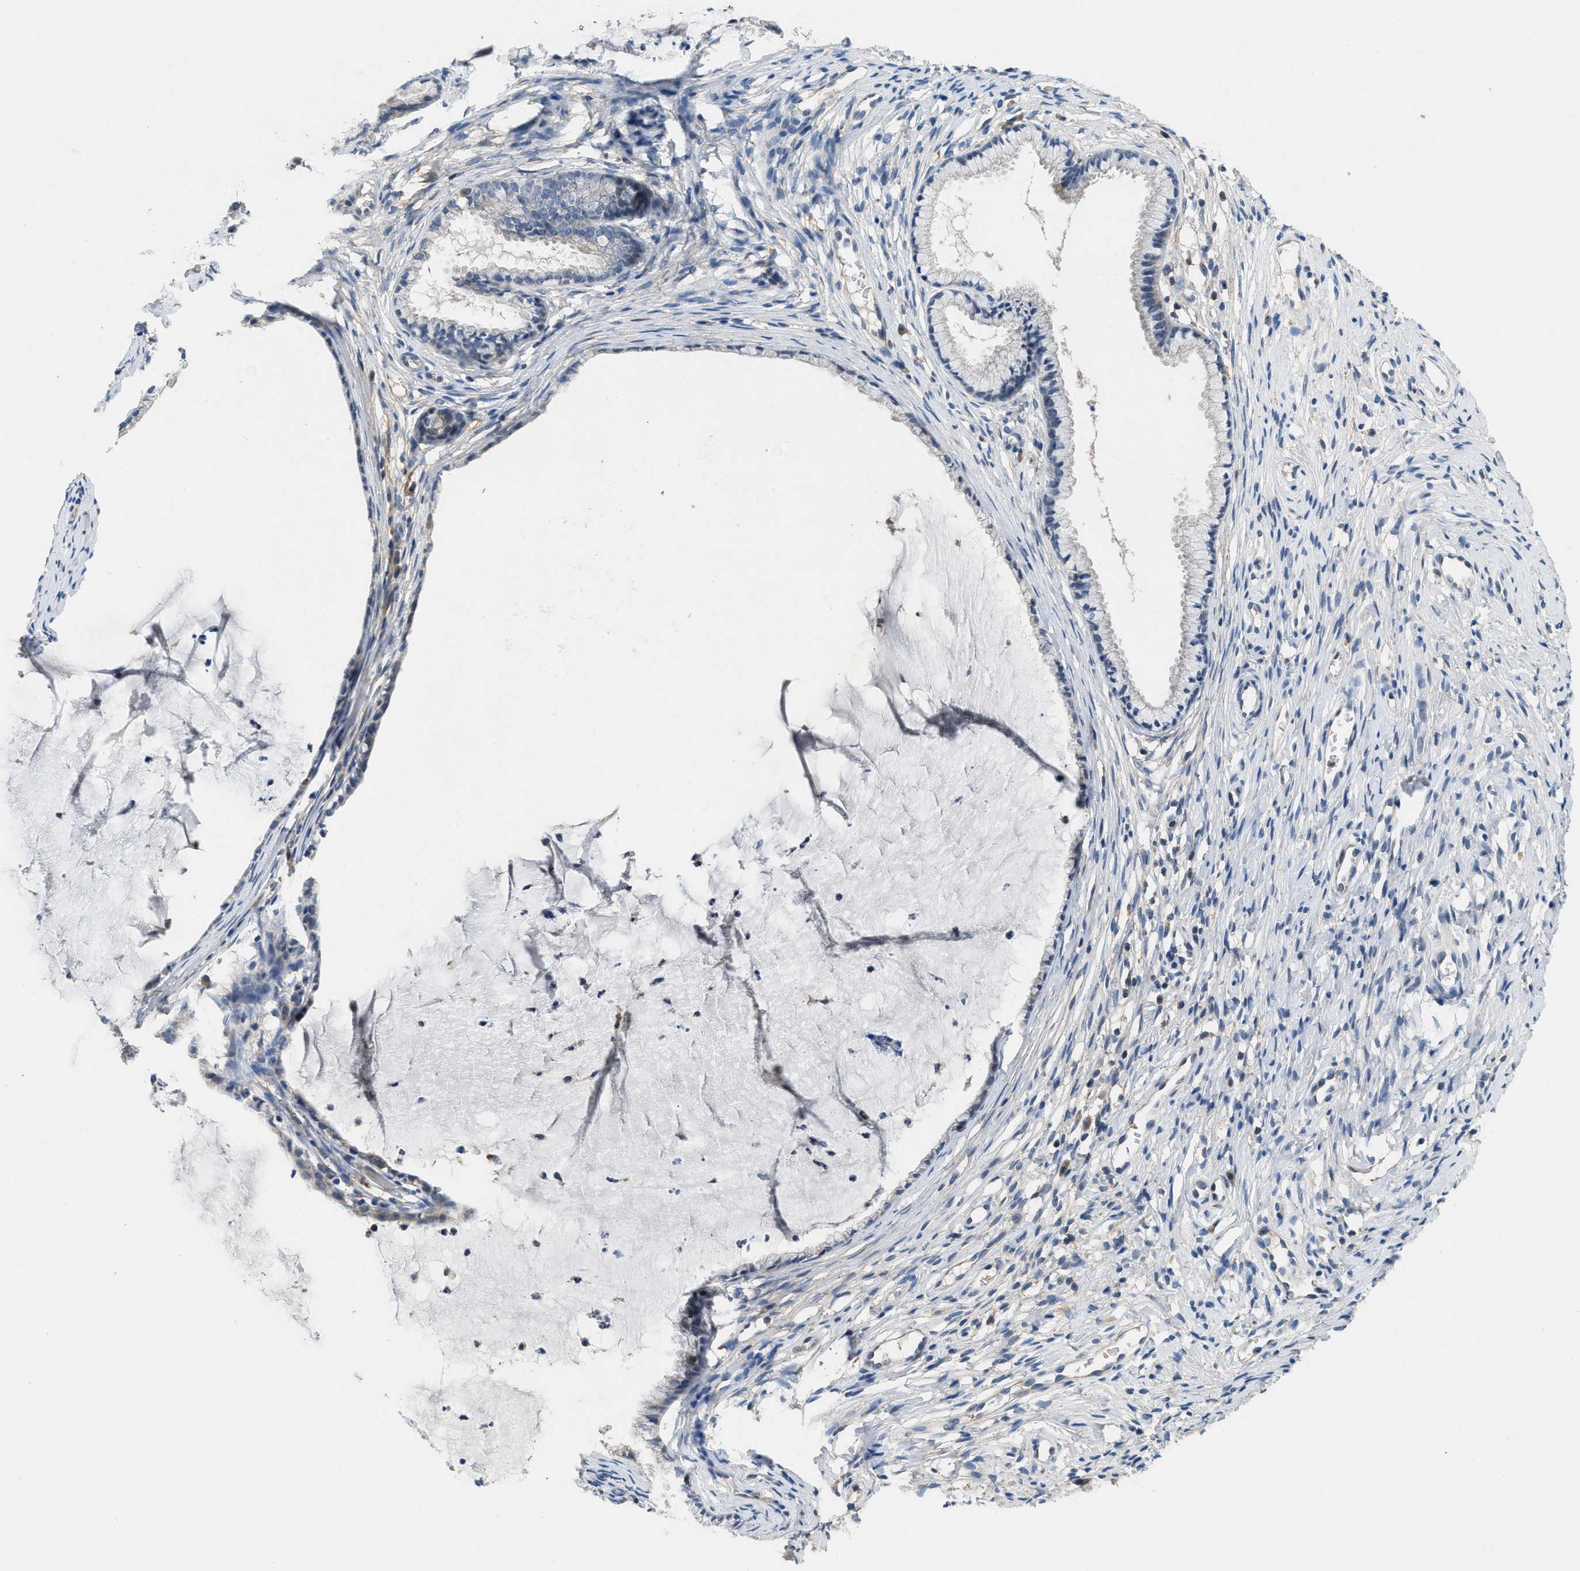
{"staining": {"intensity": "negative", "quantity": "none", "location": "none"}, "tissue": "cervix", "cell_type": "Glandular cells", "image_type": "normal", "snomed": [{"axis": "morphology", "description": "Normal tissue, NOS"}, {"axis": "topography", "description": "Cervix"}], "caption": "High magnification brightfield microscopy of normal cervix stained with DAB (brown) and counterstained with hematoxylin (blue): glandular cells show no significant staining.", "gene": "DGKE", "patient": {"sex": "female", "age": 77}}